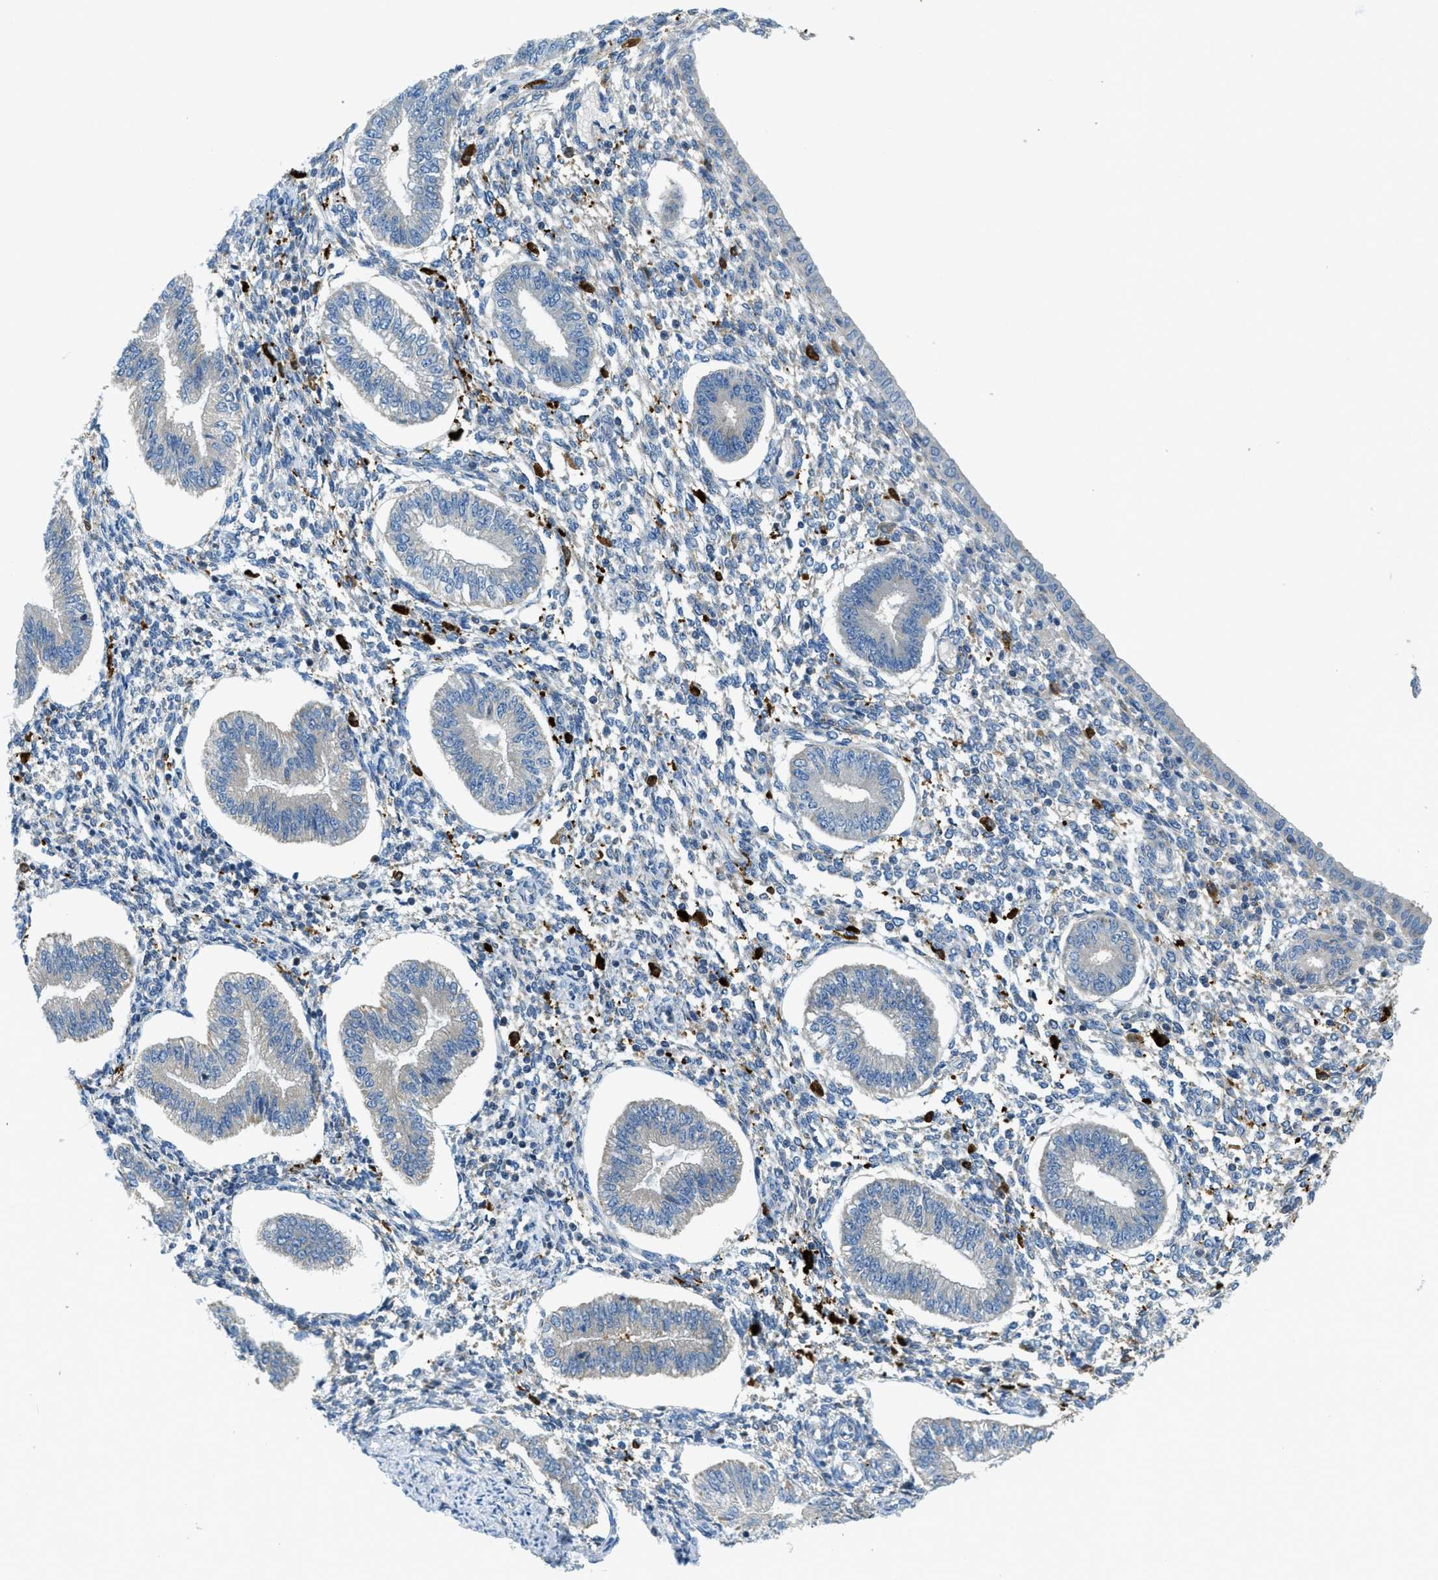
{"staining": {"intensity": "moderate", "quantity": "<25%", "location": "cytoplasmic/membranous"}, "tissue": "endometrium", "cell_type": "Cells in endometrial stroma", "image_type": "normal", "snomed": [{"axis": "morphology", "description": "Normal tissue, NOS"}, {"axis": "topography", "description": "Endometrium"}], "caption": "Endometrium stained with DAB (3,3'-diaminobenzidine) immunohistochemistry shows low levels of moderate cytoplasmic/membranous positivity in about <25% of cells in endometrial stroma.", "gene": "RFFL", "patient": {"sex": "female", "age": 50}}